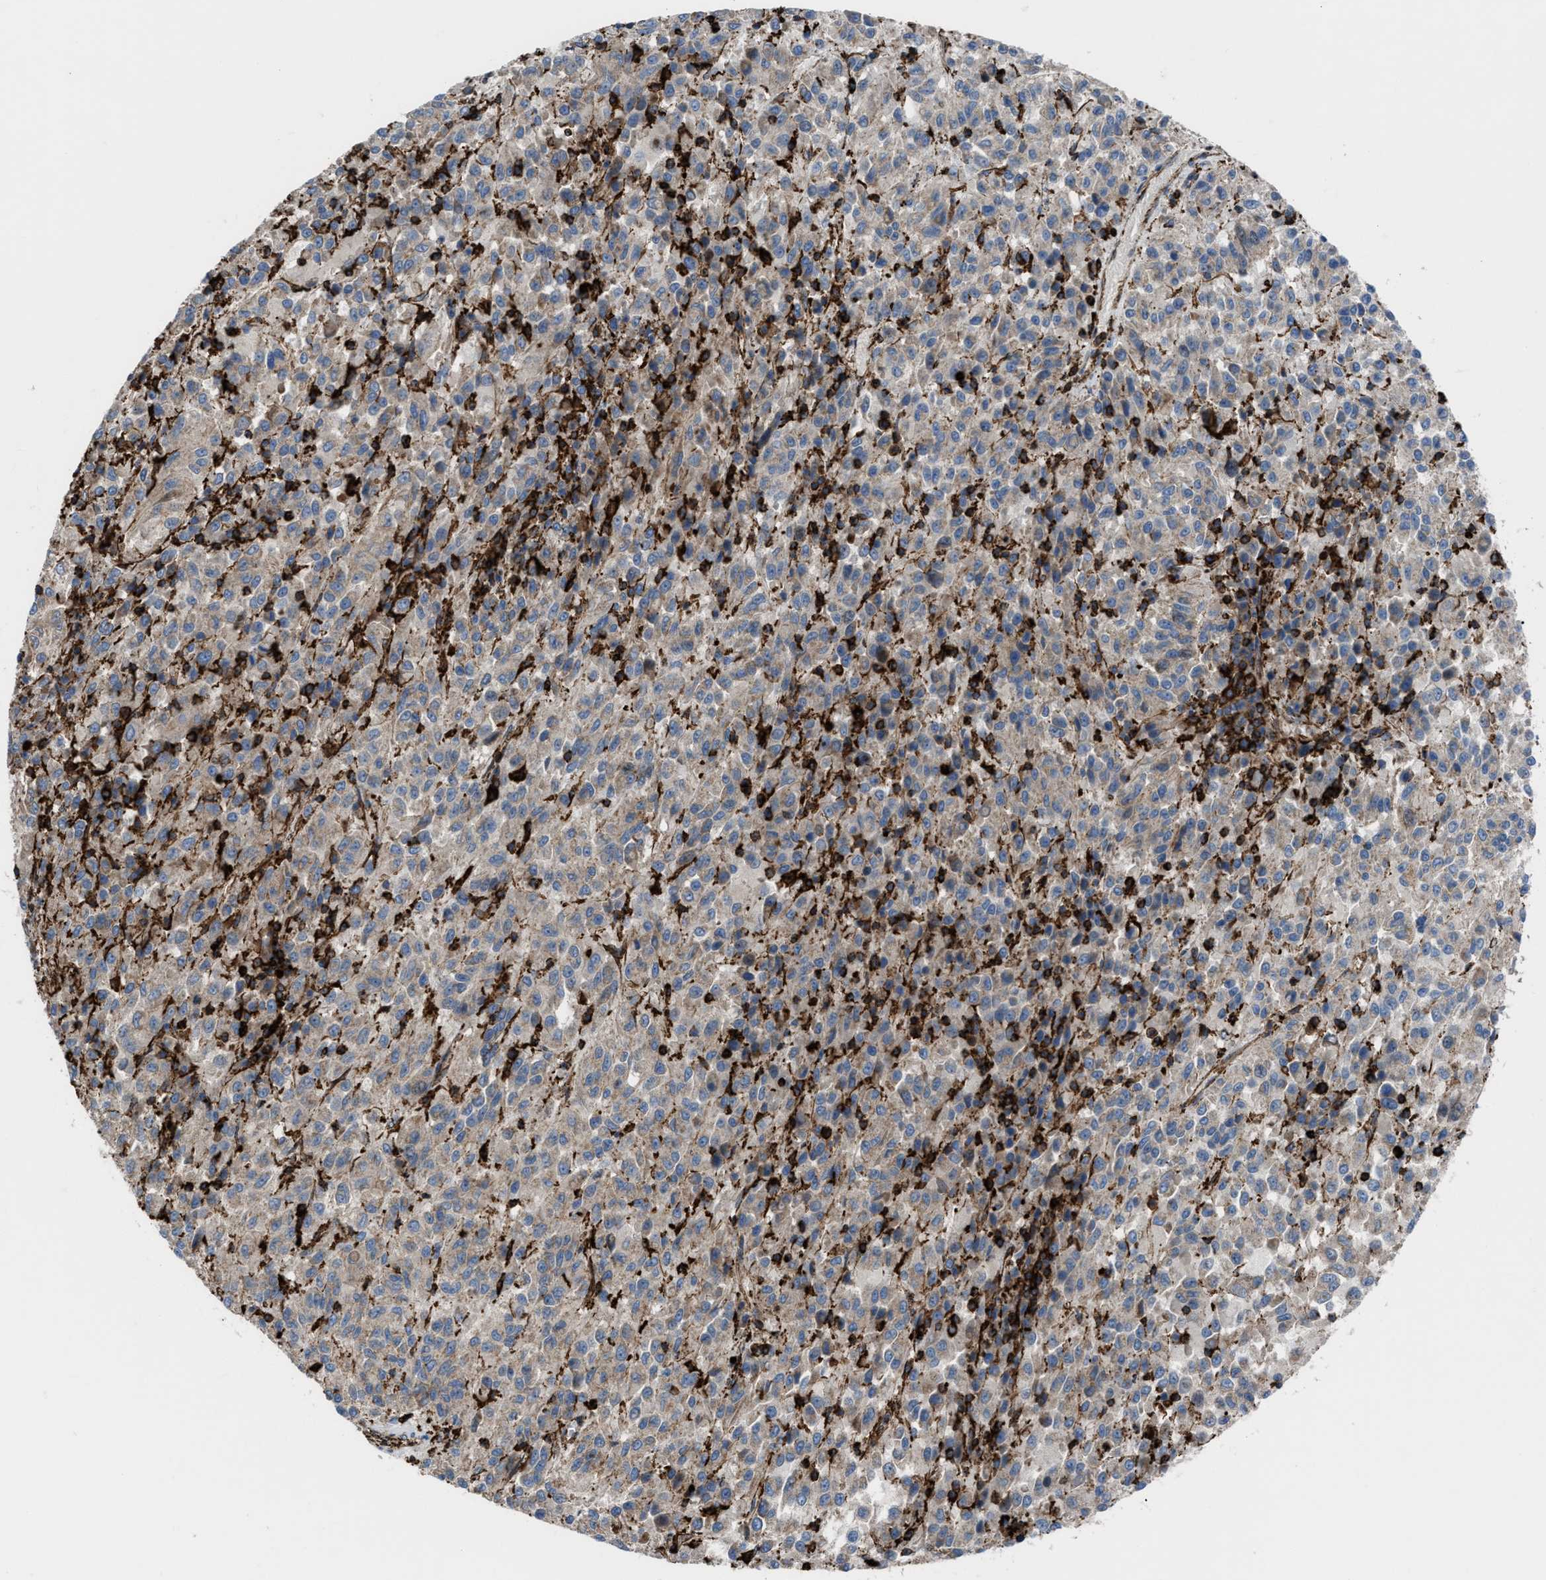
{"staining": {"intensity": "weak", "quantity": "<25%", "location": "cytoplasmic/membranous"}, "tissue": "melanoma", "cell_type": "Tumor cells", "image_type": "cancer", "snomed": [{"axis": "morphology", "description": "Malignant melanoma, Metastatic site"}, {"axis": "topography", "description": "Lung"}], "caption": "This is a image of IHC staining of melanoma, which shows no staining in tumor cells. (DAB immunohistochemistry (IHC) visualized using brightfield microscopy, high magnification).", "gene": "AGPAT2", "patient": {"sex": "male", "age": 64}}